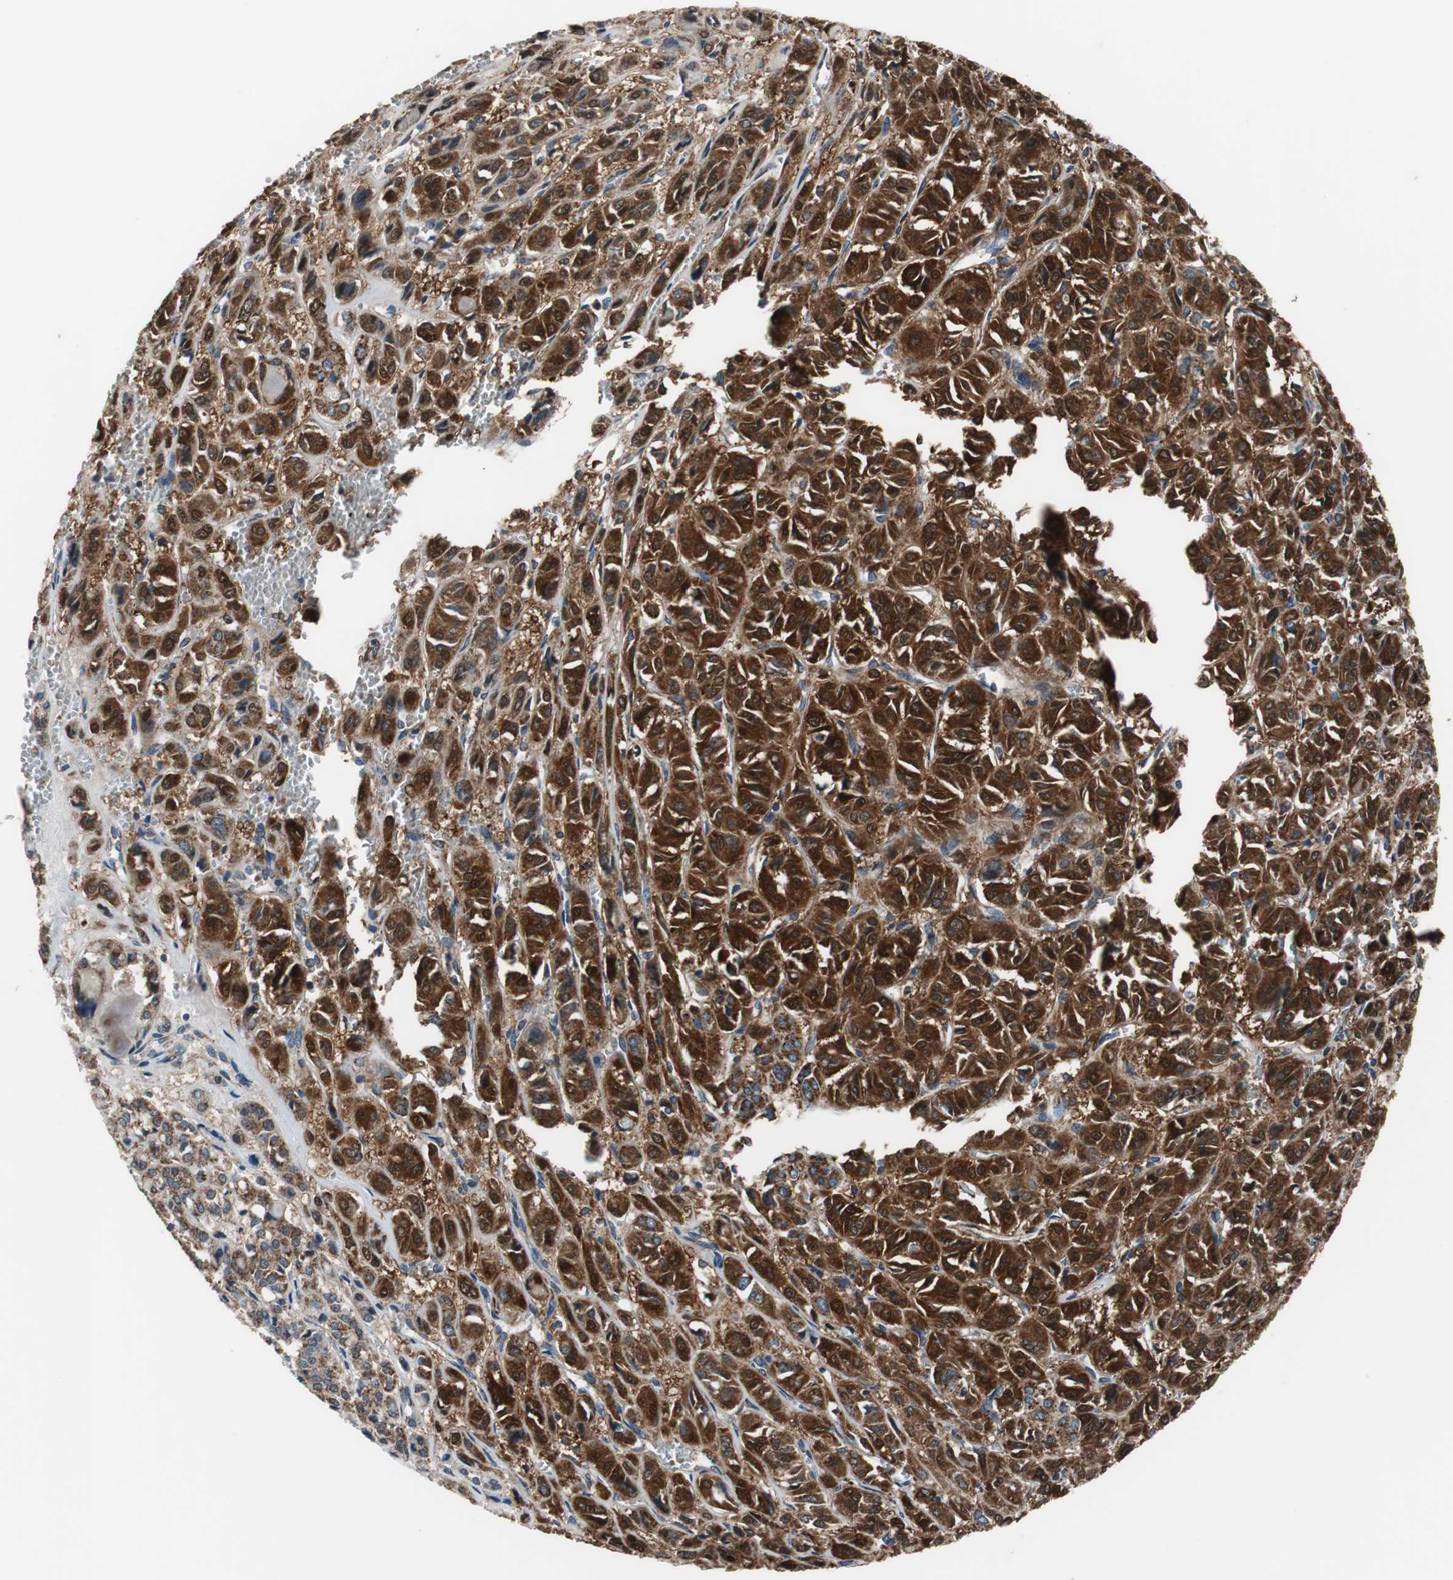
{"staining": {"intensity": "strong", "quantity": ">75%", "location": "cytoplasmic/membranous,nuclear"}, "tissue": "thyroid cancer", "cell_type": "Tumor cells", "image_type": "cancer", "snomed": [{"axis": "morphology", "description": "Follicular adenoma carcinoma, NOS"}, {"axis": "topography", "description": "Thyroid gland"}], "caption": "An IHC histopathology image of tumor tissue is shown. Protein staining in brown shows strong cytoplasmic/membranous and nuclear positivity in thyroid cancer within tumor cells.", "gene": "PI4KB", "patient": {"sex": "female", "age": 71}}